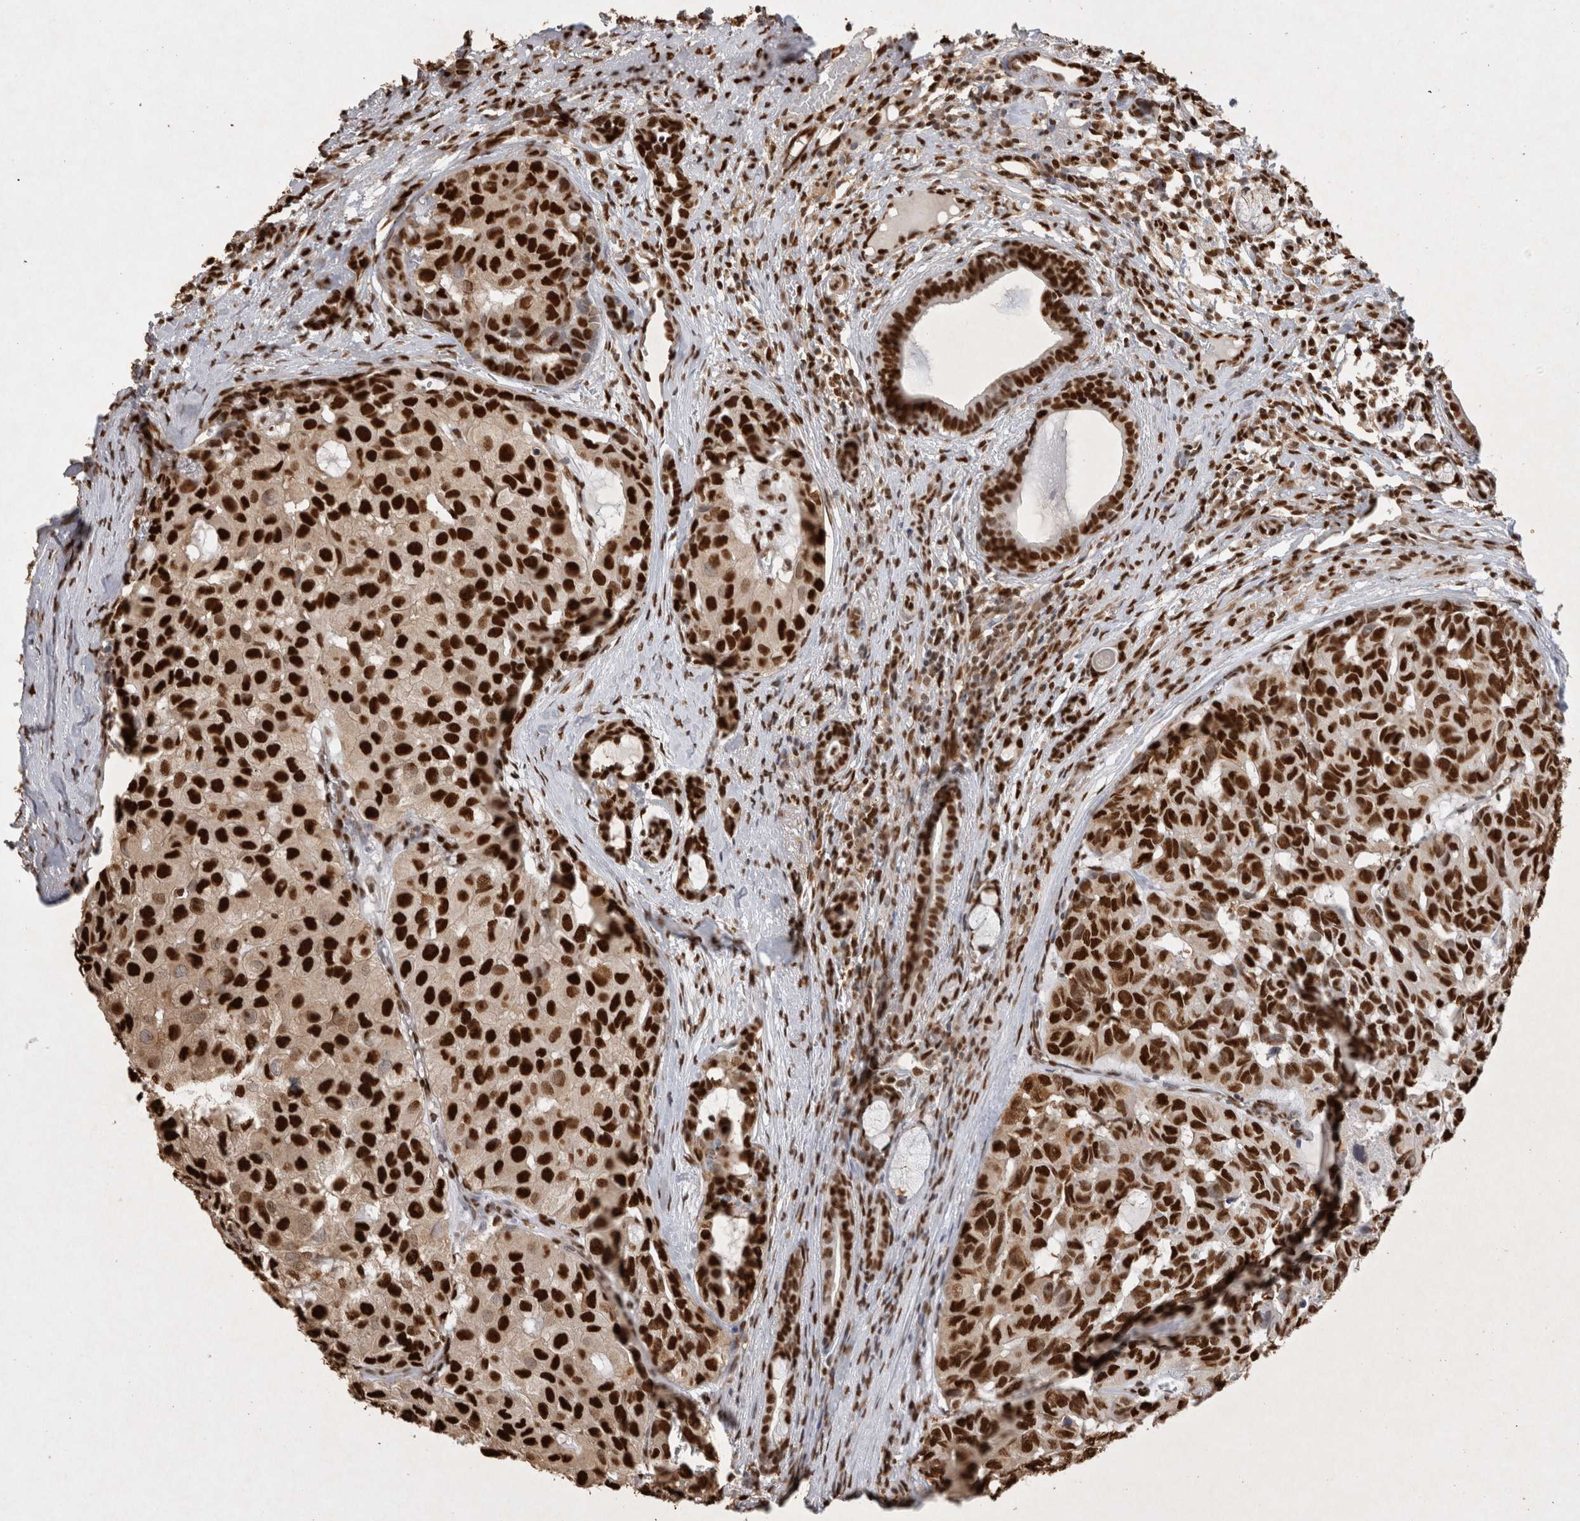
{"staining": {"intensity": "strong", "quantity": ">75%", "location": "nuclear"}, "tissue": "head and neck cancer", "cell_type": "Tumor cells", "image_type": "cancer", "snomed": [{"axis": "morphology", "description": "Adenocarcinoma, NOS"}, {"axis": "topography", "description": "Salivary gland, NOS"}, {"axis": "topography", "description": "Head-Neck"}], "caption": "Protein staining demonstrates strong nuclear expression in about >75% of tumor cells in adenocarcinoma (head and neck).", "gene": "HDGF", "patient": {"sex": "female", "age": 76}}